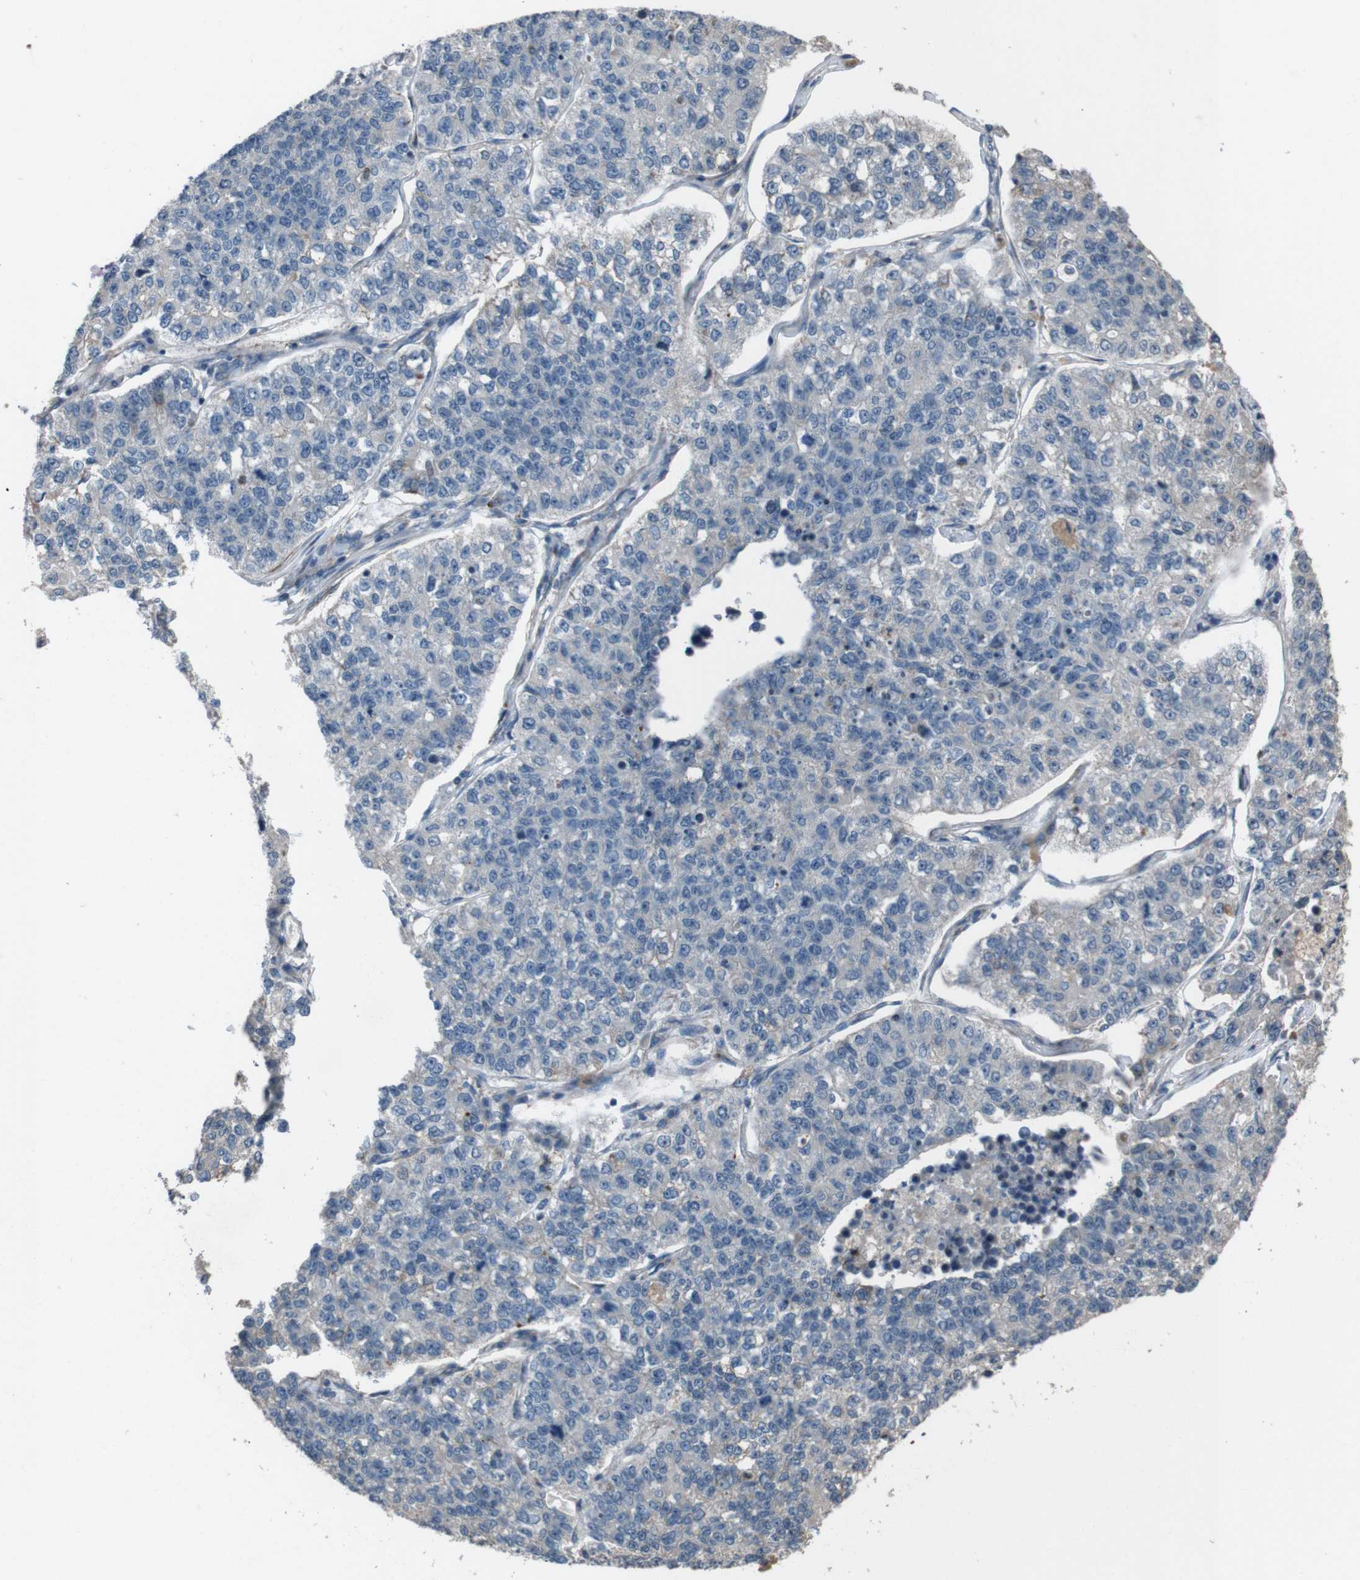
{"staining": {"intensity": "negative", "quantity": "none", "location": "none"}, "tissue": "lung cancer", "cell_type": "Tumor cells", "image_type": "cancer", "snomed": [{"axis": "morphology", "description": "Adenocarcinoma, NOS"}, {"axis": "topography", "description": "Lung"}], "caption": "This is a image of immunohistochemistry staining of adenocarcinoma (lung), which shows no staining in tumor cells. (Stains: DAB immunohistochemistry with hematoxylin counter stain, Microscopy: brightfield microscopy at high magnification).", "gene": "NAALADL2", "patient": {"sex": "male", "age": 49}}